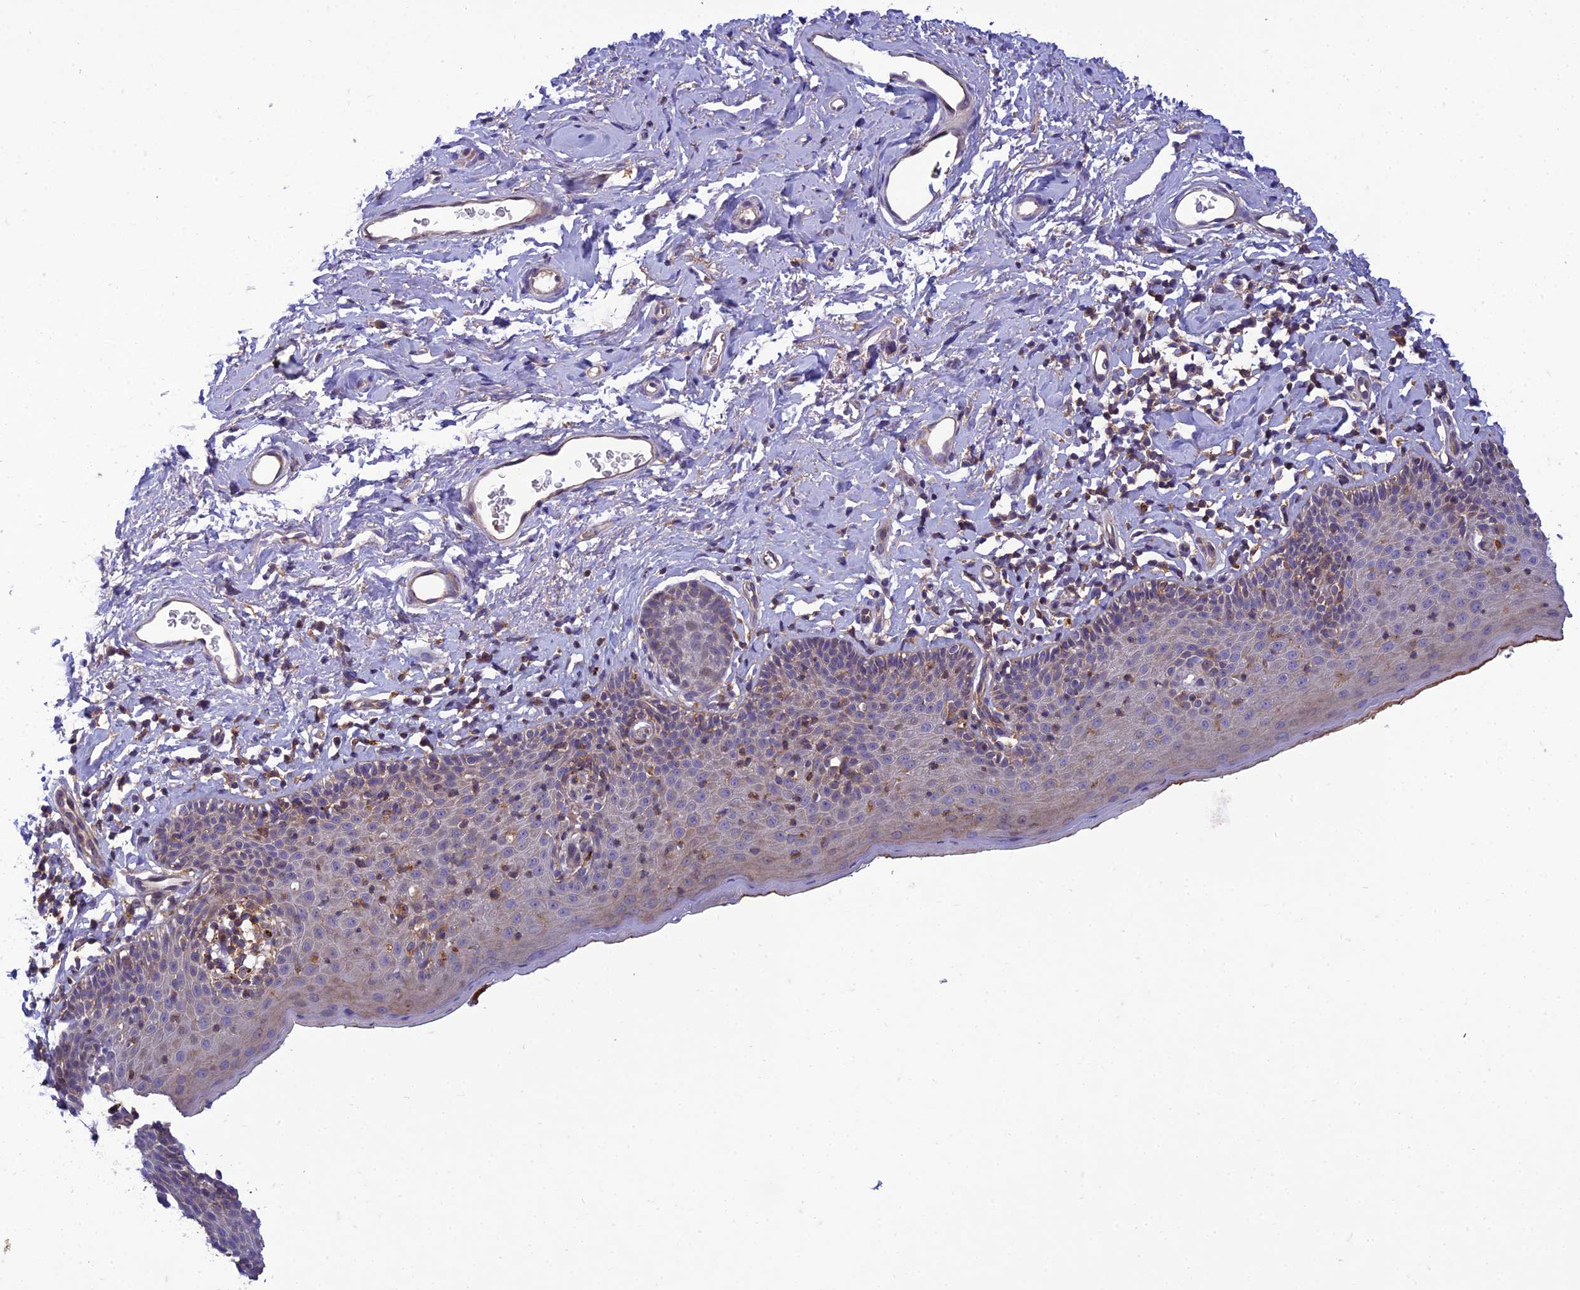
{"staining": {"intensity": "weak", "quantity": "25%-75%", "location": "cytoplasmic/membranous"}, "tissue": "skin", "cell_type": "Epidermal cells", "image_type": "normal", "snomed": [{"axis": "morphology", "description": "Normal tissue, NOS"}, {"axis": "topography", "description": "Vulva"}], "caption": "This is a micrograph of immunohistochemistry (IHC) staining of benign skin, which shows weak positivity in the cytoplasmic/membranous of epidermal cells.", "gene": "IRAK3", "patient": {"sex": "female", "age": 66}}